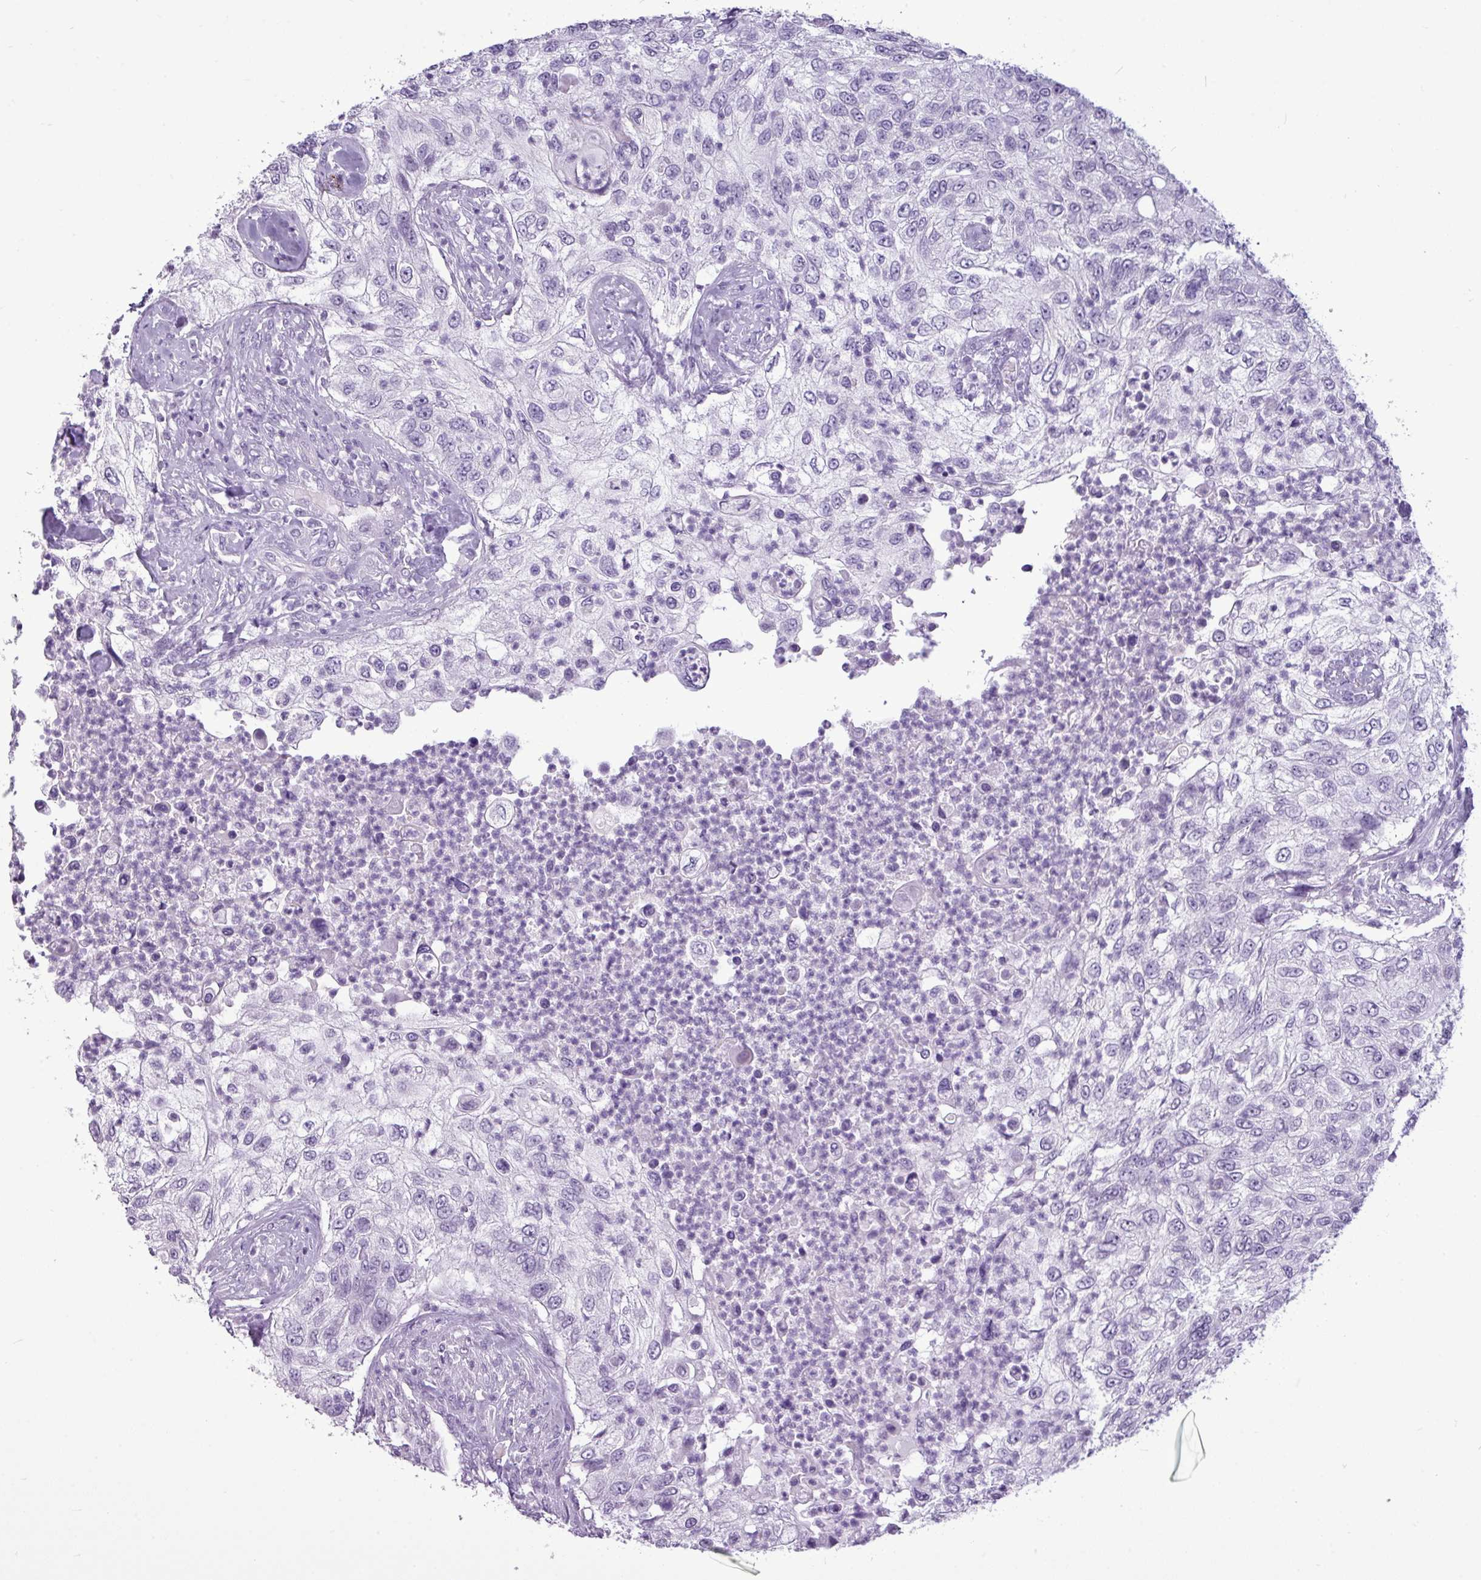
{"staining": {"intensity": "negative", "quantity": "none", "location": "none"}, "tissue": "urothelial cancer", "cell_type": "Tumor cells", "image_type": "cancer", "snomed": [{"axis": "morphology", "description": "Urothelial carcinoma, High grade"}, {"axis": "topography", "description": "Urinary bladder"}], "caption": "This is a histopathology image of IHC staining of urothelial cancer, which shows no positivity in tumor cells.", "gene": "AMY2A", "patient": {"sex": "female", "age": 60}}